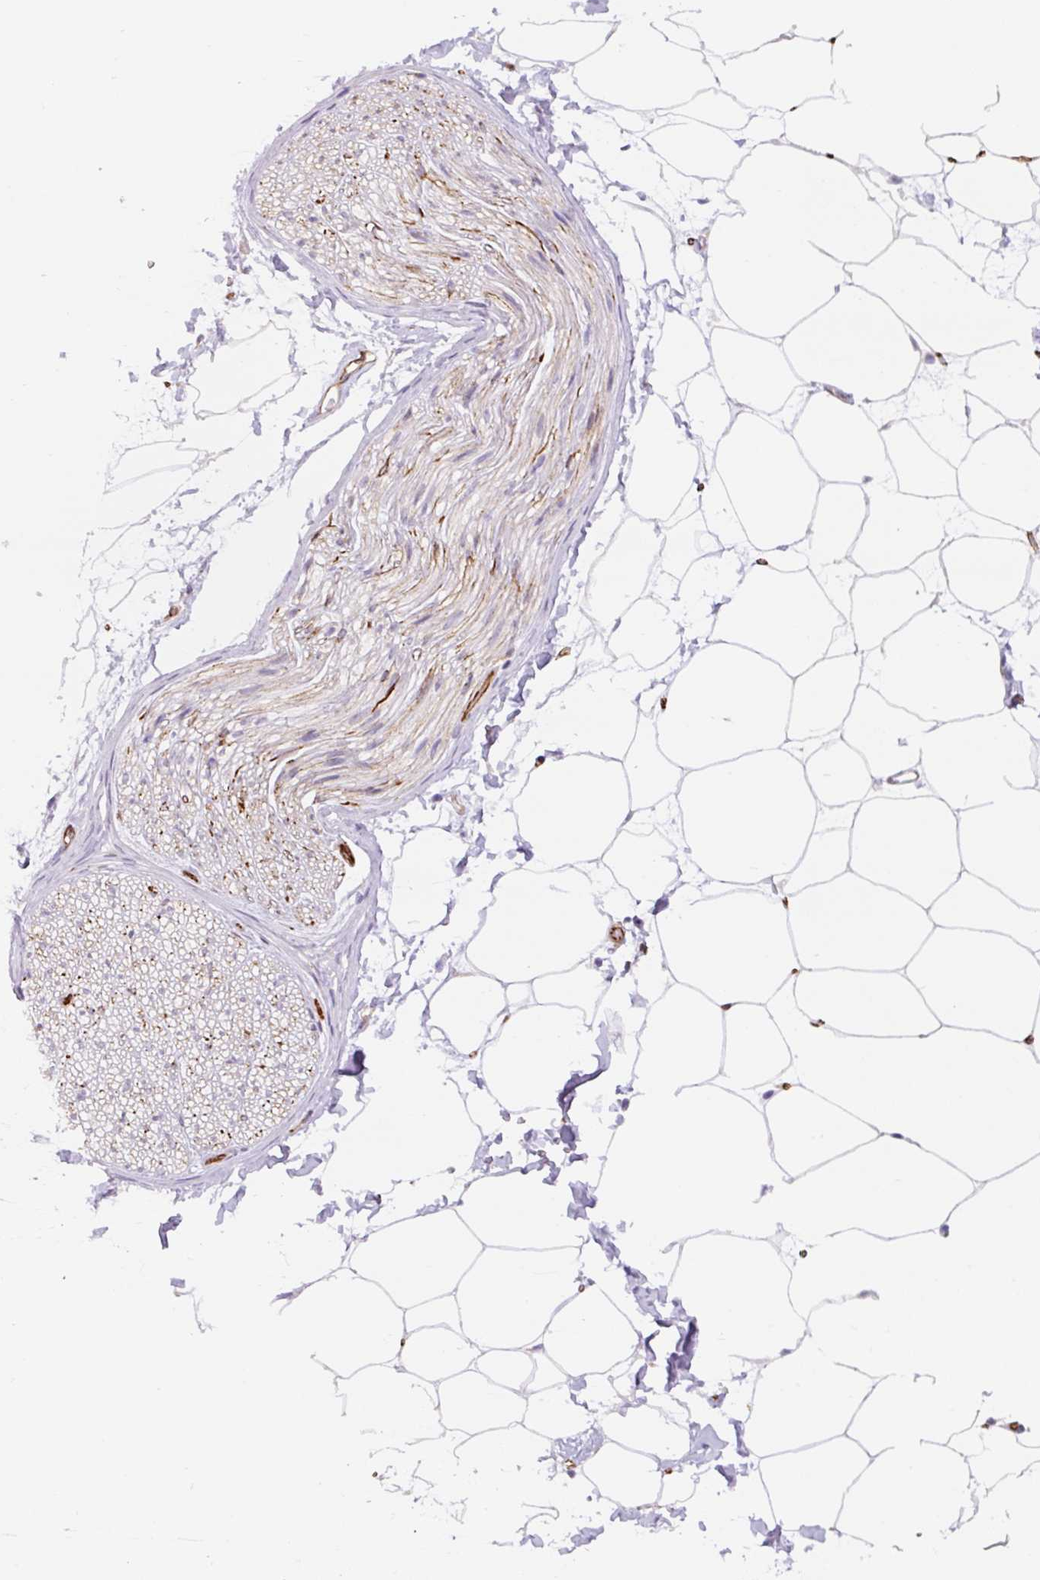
{"staining": {"intensity": "negative", "quantity": "none", "location": "none"}, "tissue": "adipose tissue", "cell_type": "Adipocytes", "image_type": "normal", "snomed": [{"axis": "morphology", "description": "Normal tissue, NOS"}, {"axis": "topography", "description": "Adipose tissue"}, {"axis": "topography", "description": "Vascular tissue"}, {"axis": "topography", "description": "Rectum"}, {"axis": "topography", "description": "Peripheral nerve tissue"}], "caption": "Adipocytes show no significant staining in unremarkable adipose tissue. (Immunohistochemistry, brightfield microscopy, high magnification).", "gene": "NES", "patient": {"sex": "female", "age": 69}}